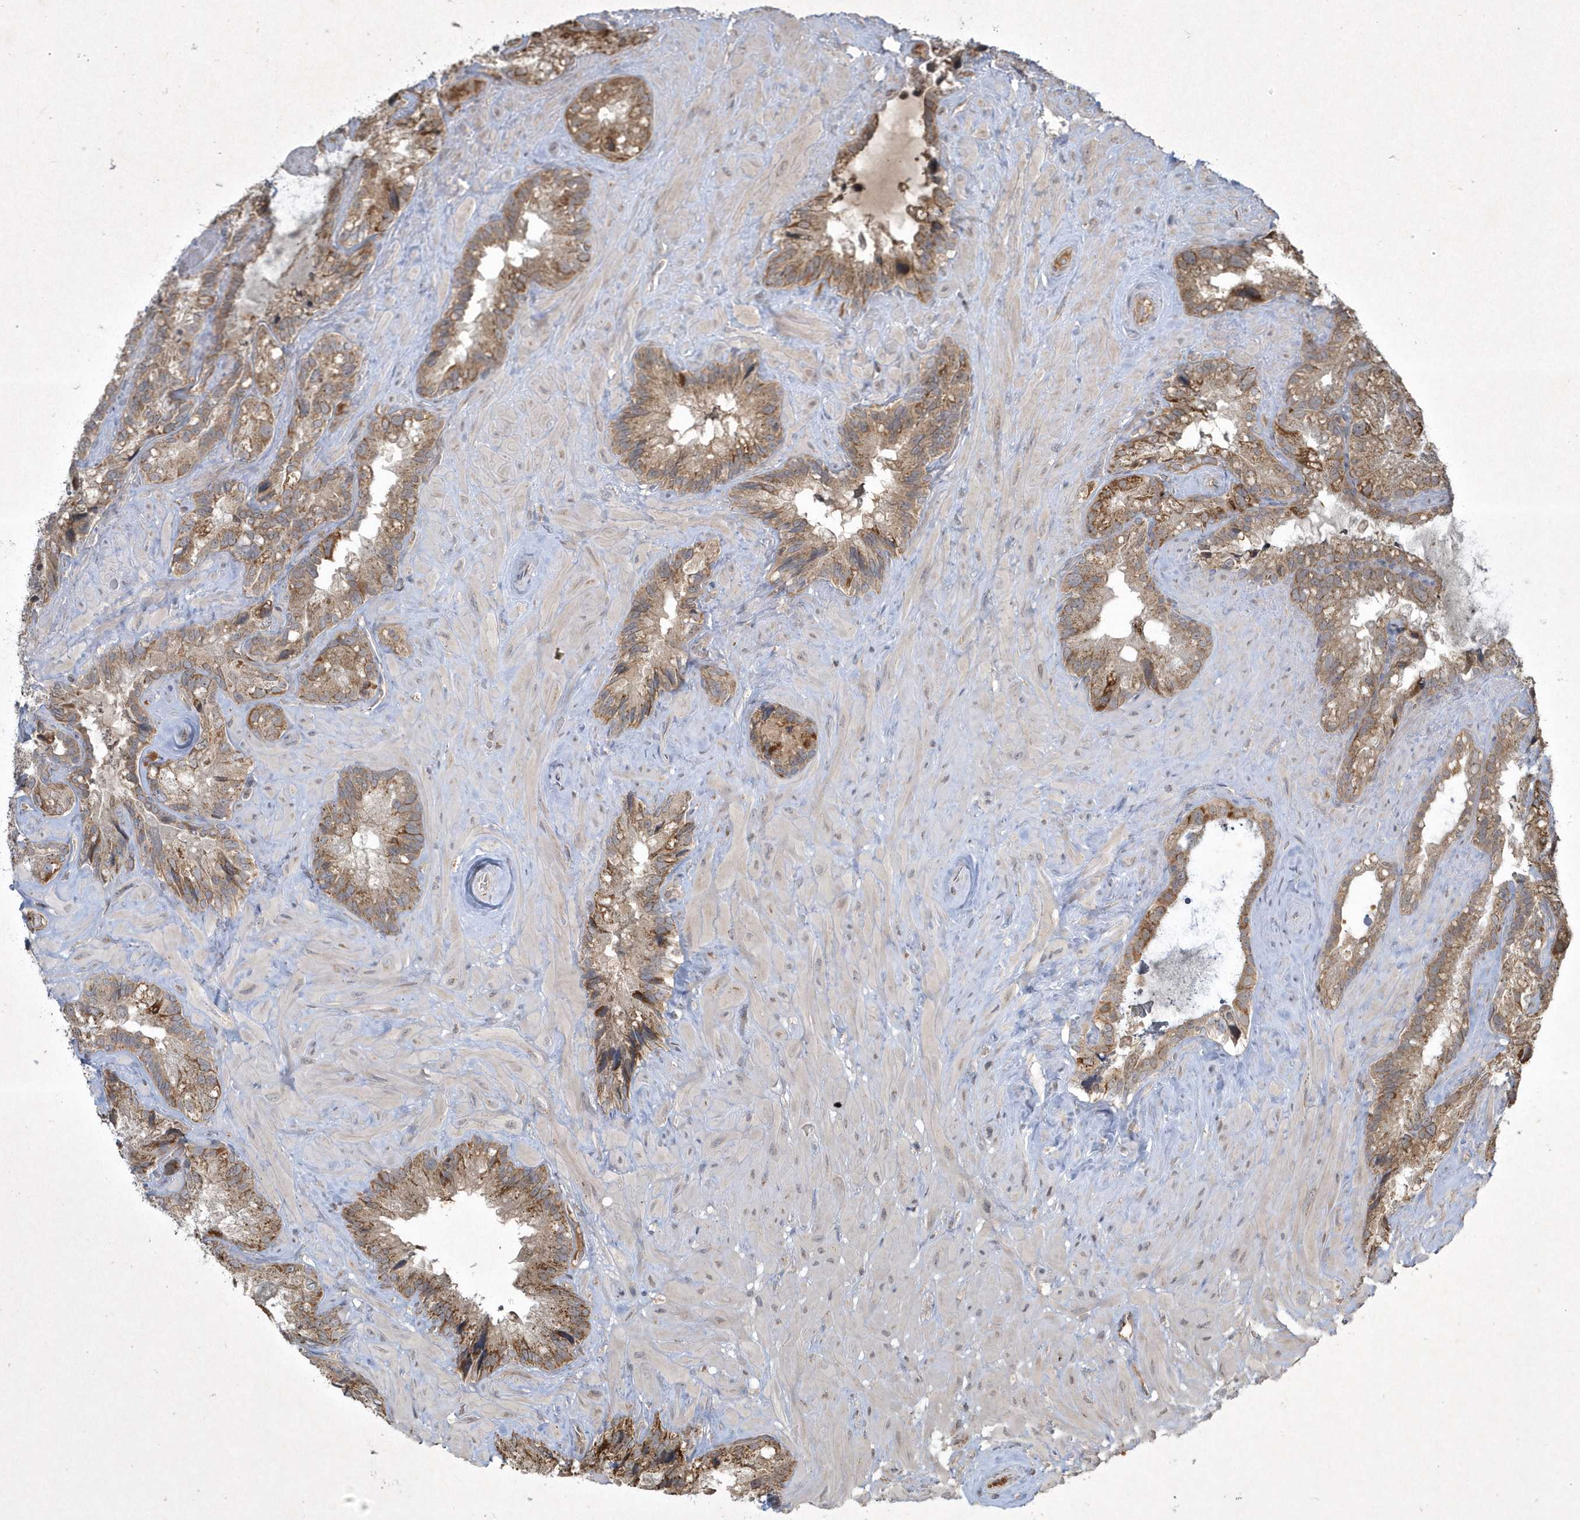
{"staining": {"intensity": "moderate", "quantity": ">75%", "location": "cytoplasmic/membranous"}, "tissue": "seminal vesicle", "cell_type": "Glandular cells", "image_type": "normal", "snomed": [{"axis": "morphology", "description": "Normal tissue, NOS"}, {"axis": "topography", "description": "Prostate"}, {"axis": "topography", "description": "Seminal veicle"}], "caption": "A micrograph showing moderate cytoplasmic/membranous positivity in about >75% of glandular cells in benign seminal vesicle, as visualized by brown immunohistochemical staining.", "gene": "PLTP", "patient": {"sex": "male", "age": 68}}